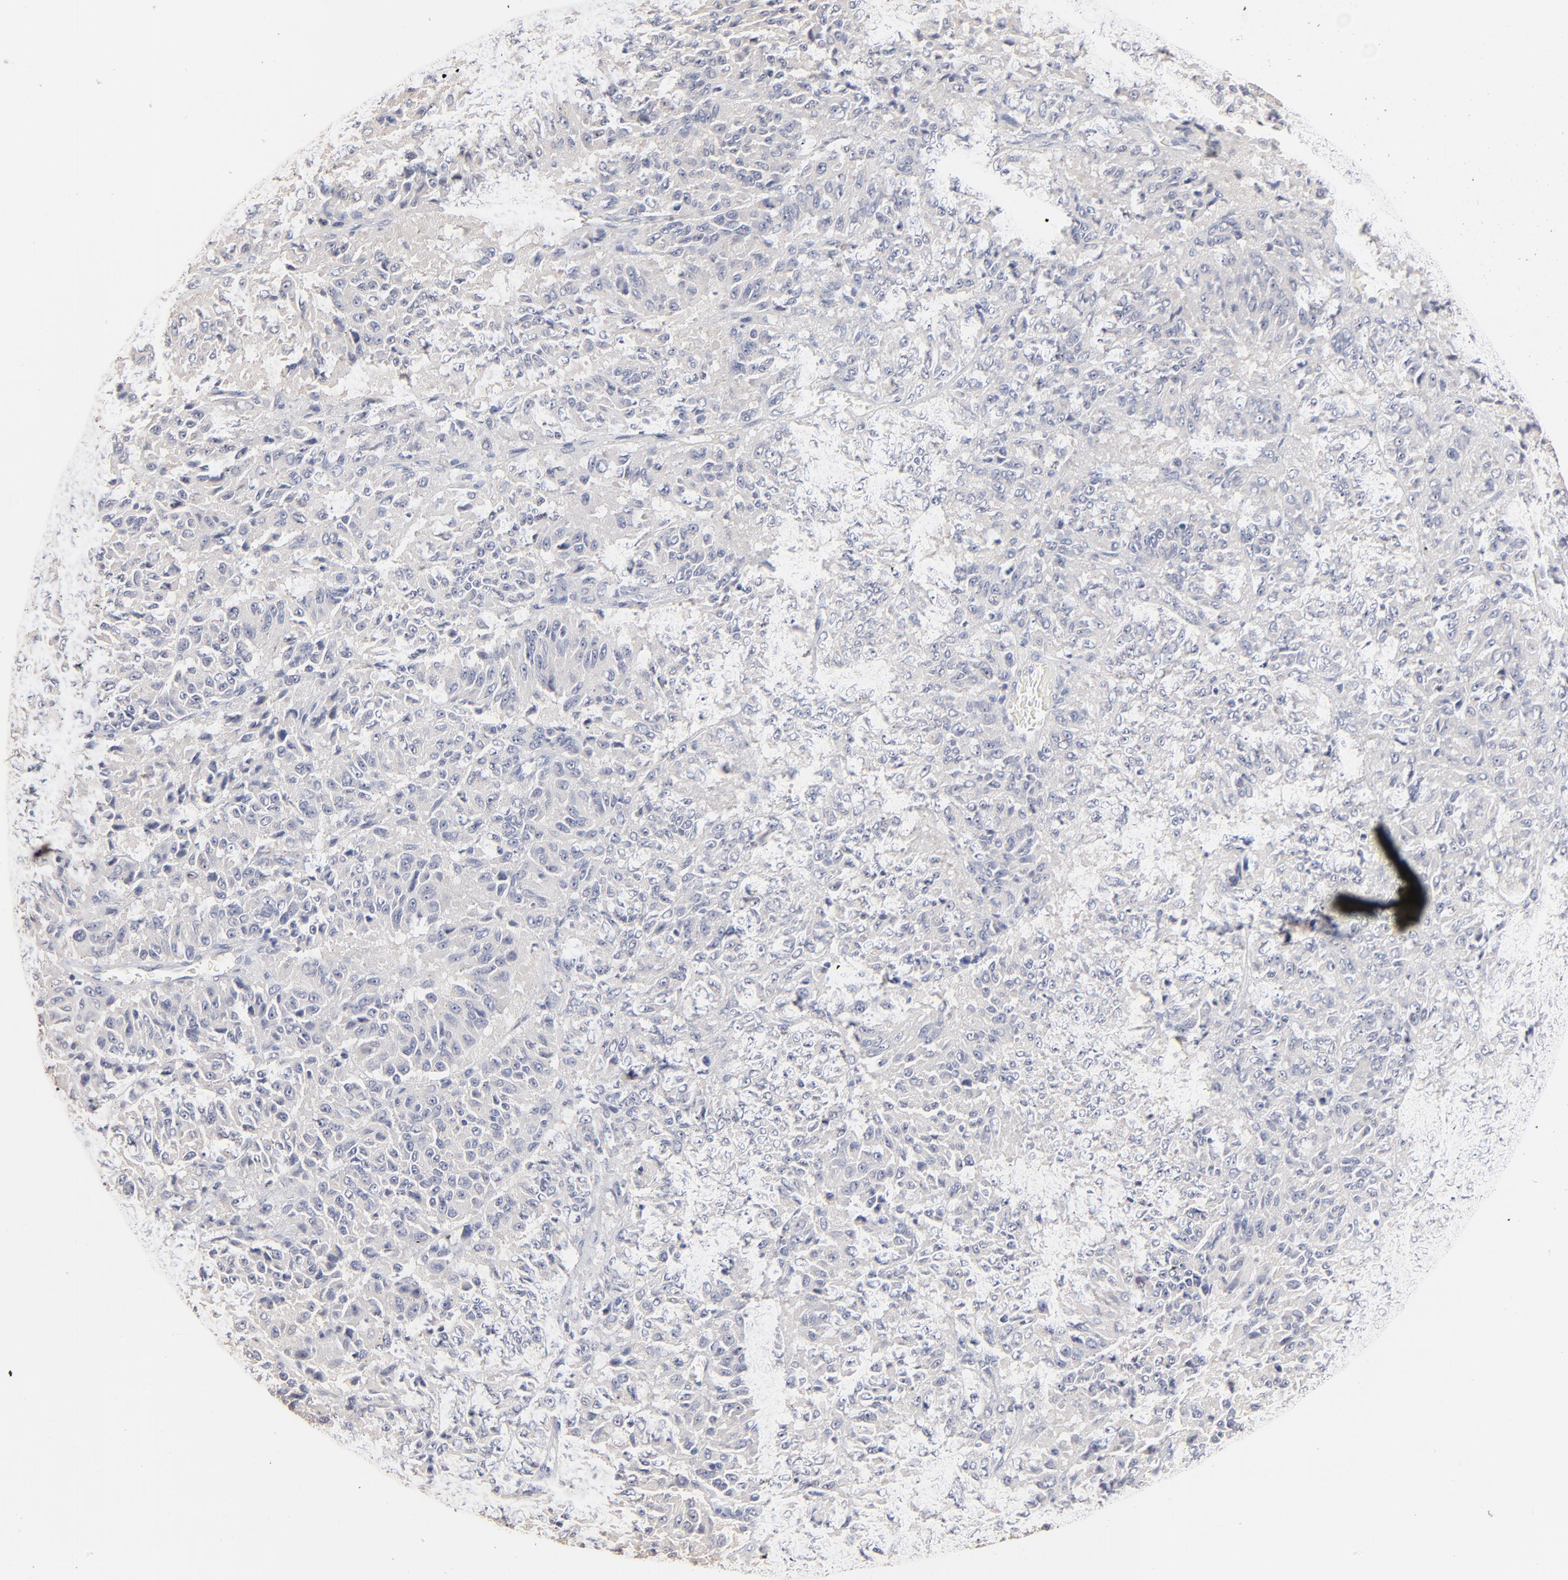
{"staining": {"intensity": "negative", "quantity": "none", "location": "none"}, "tissue": "melanoma", "cell_type": "Tumor cells", "image_type": "cancer", "snomed": [{"axis": "morphology", "description": "Malignant melanoma, Metastatic site"}, {"axis": "topography", "description": "Lung"}], "caption": "Image shows no significant protein expression in tumor cells of melanoma. (DAB immunohistochemistry (IHC) visualized using brightfield microscopy, high magnification).", "gene": "DNAL4", "patient": {"sex": "male", "age": 64}}